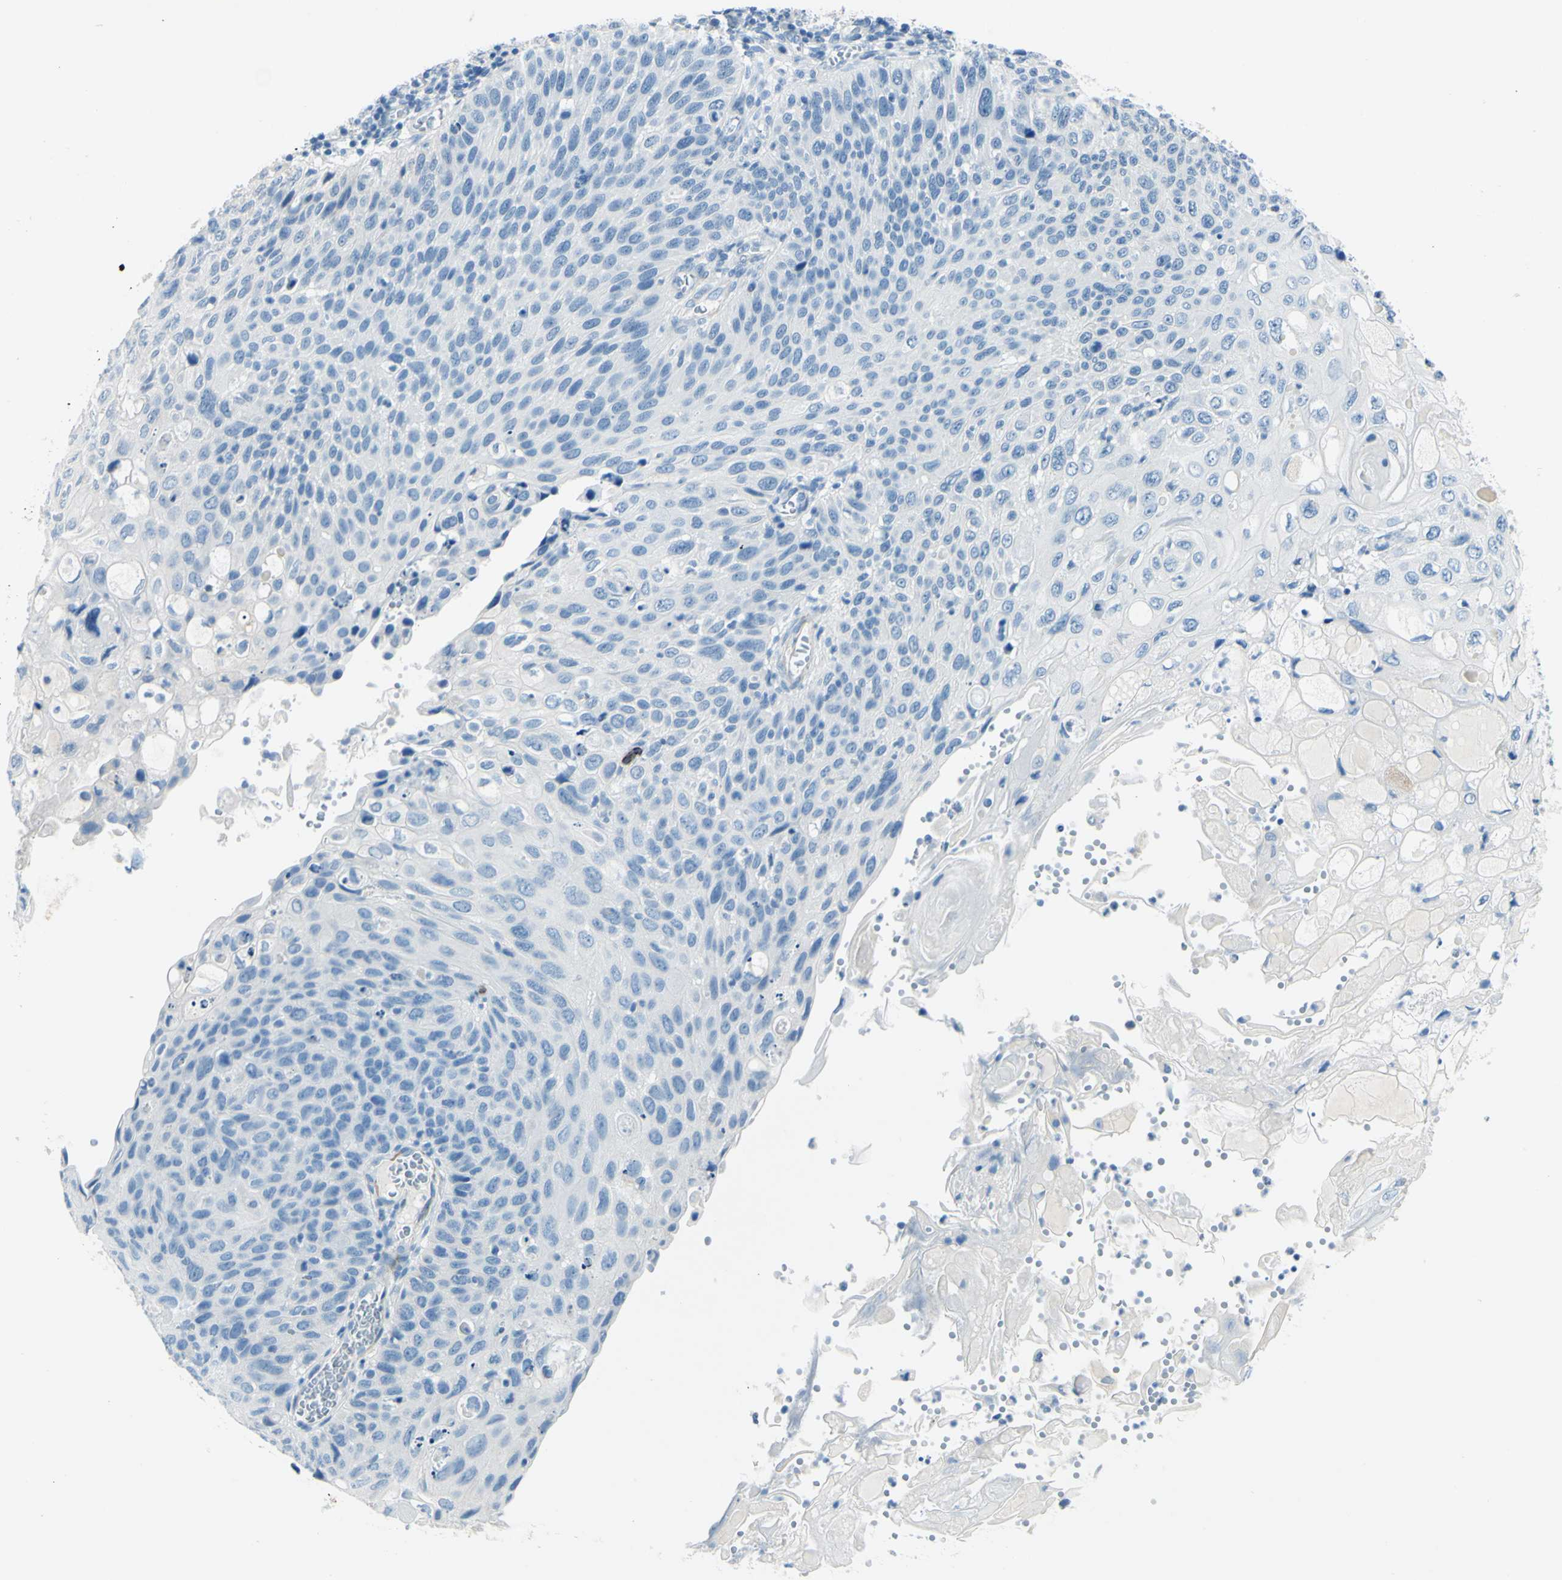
{"staining": {"intensity": "negative", "quantity": "none", "location": "none"}, "tissue": "cervical cancer", "cell_type": "Tumor cells", "image_type": "cancer", "snomed": [{"axis": "morphology", "description": "Squamous cell carcinoma, NOS"}, {"axis": "topography", "description": "Cervix"}], "caption": "Tumor cells are negative for protein expression in human cervical cancer.", "gene": "CDH15", "patient": {"sex": "female", "age": 70}}